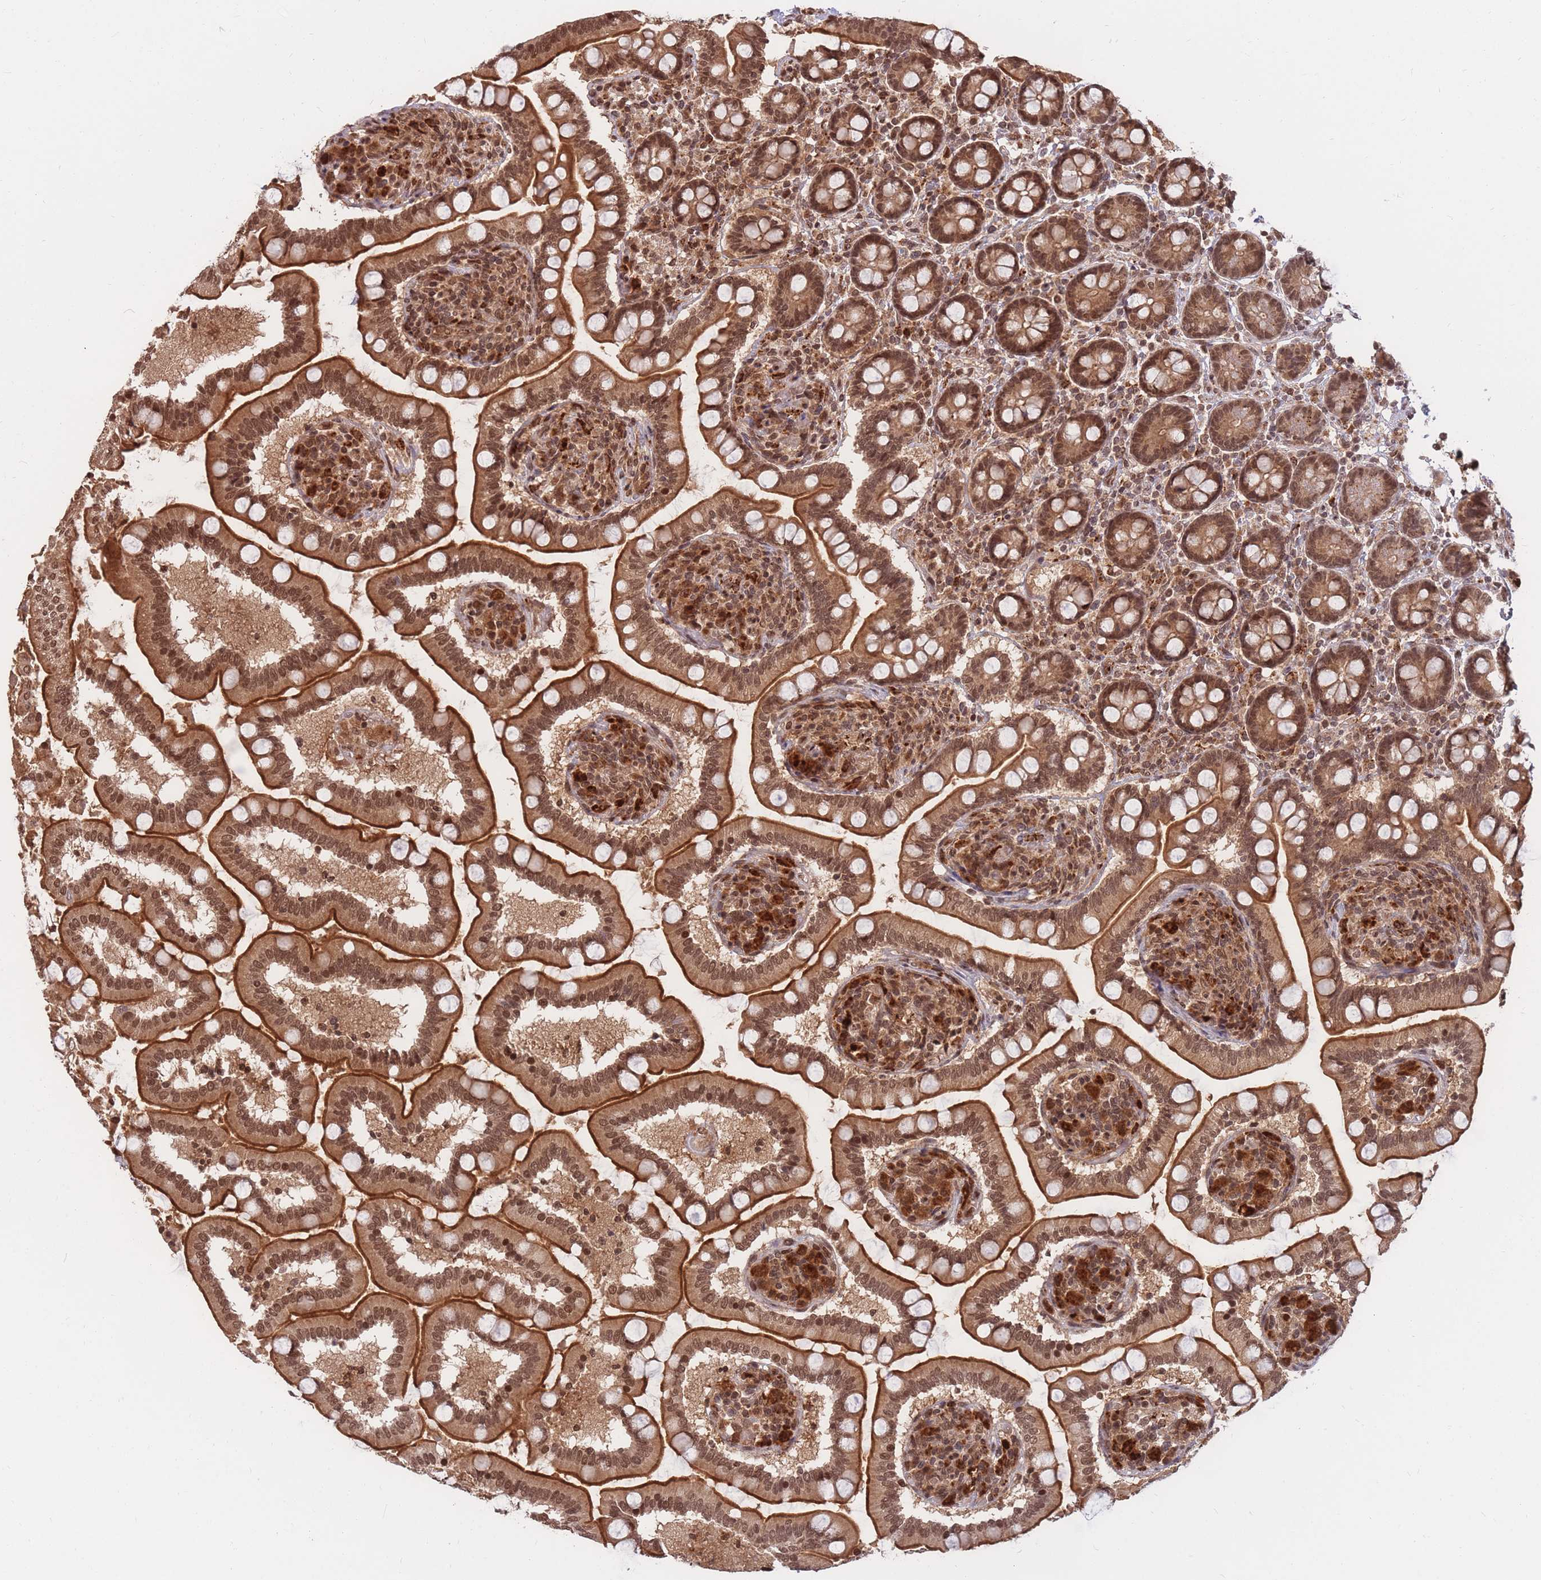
{"staining": {"intensity": "strong", "quantity": ">75%", "location": "cytoplasmic/membranous,nuclear"}, "tissue": "small intestine", "cell_type": "Glandular cells", "image_type": "normal", "snomed": [{"axis": "morphology", "description": "Normal tissue, NOS"}, {"axis": "topography", "description": "Small intestine"}], "caption": "Protein analysis of benign small intestine demonstrates strong cytoplasmic/membranous,nuclear staining in approximately >75% of glandular cells. Nuclei are stained in blue.", "gene": "SRA1", "patient": {"sex": "female", "age": 64}}